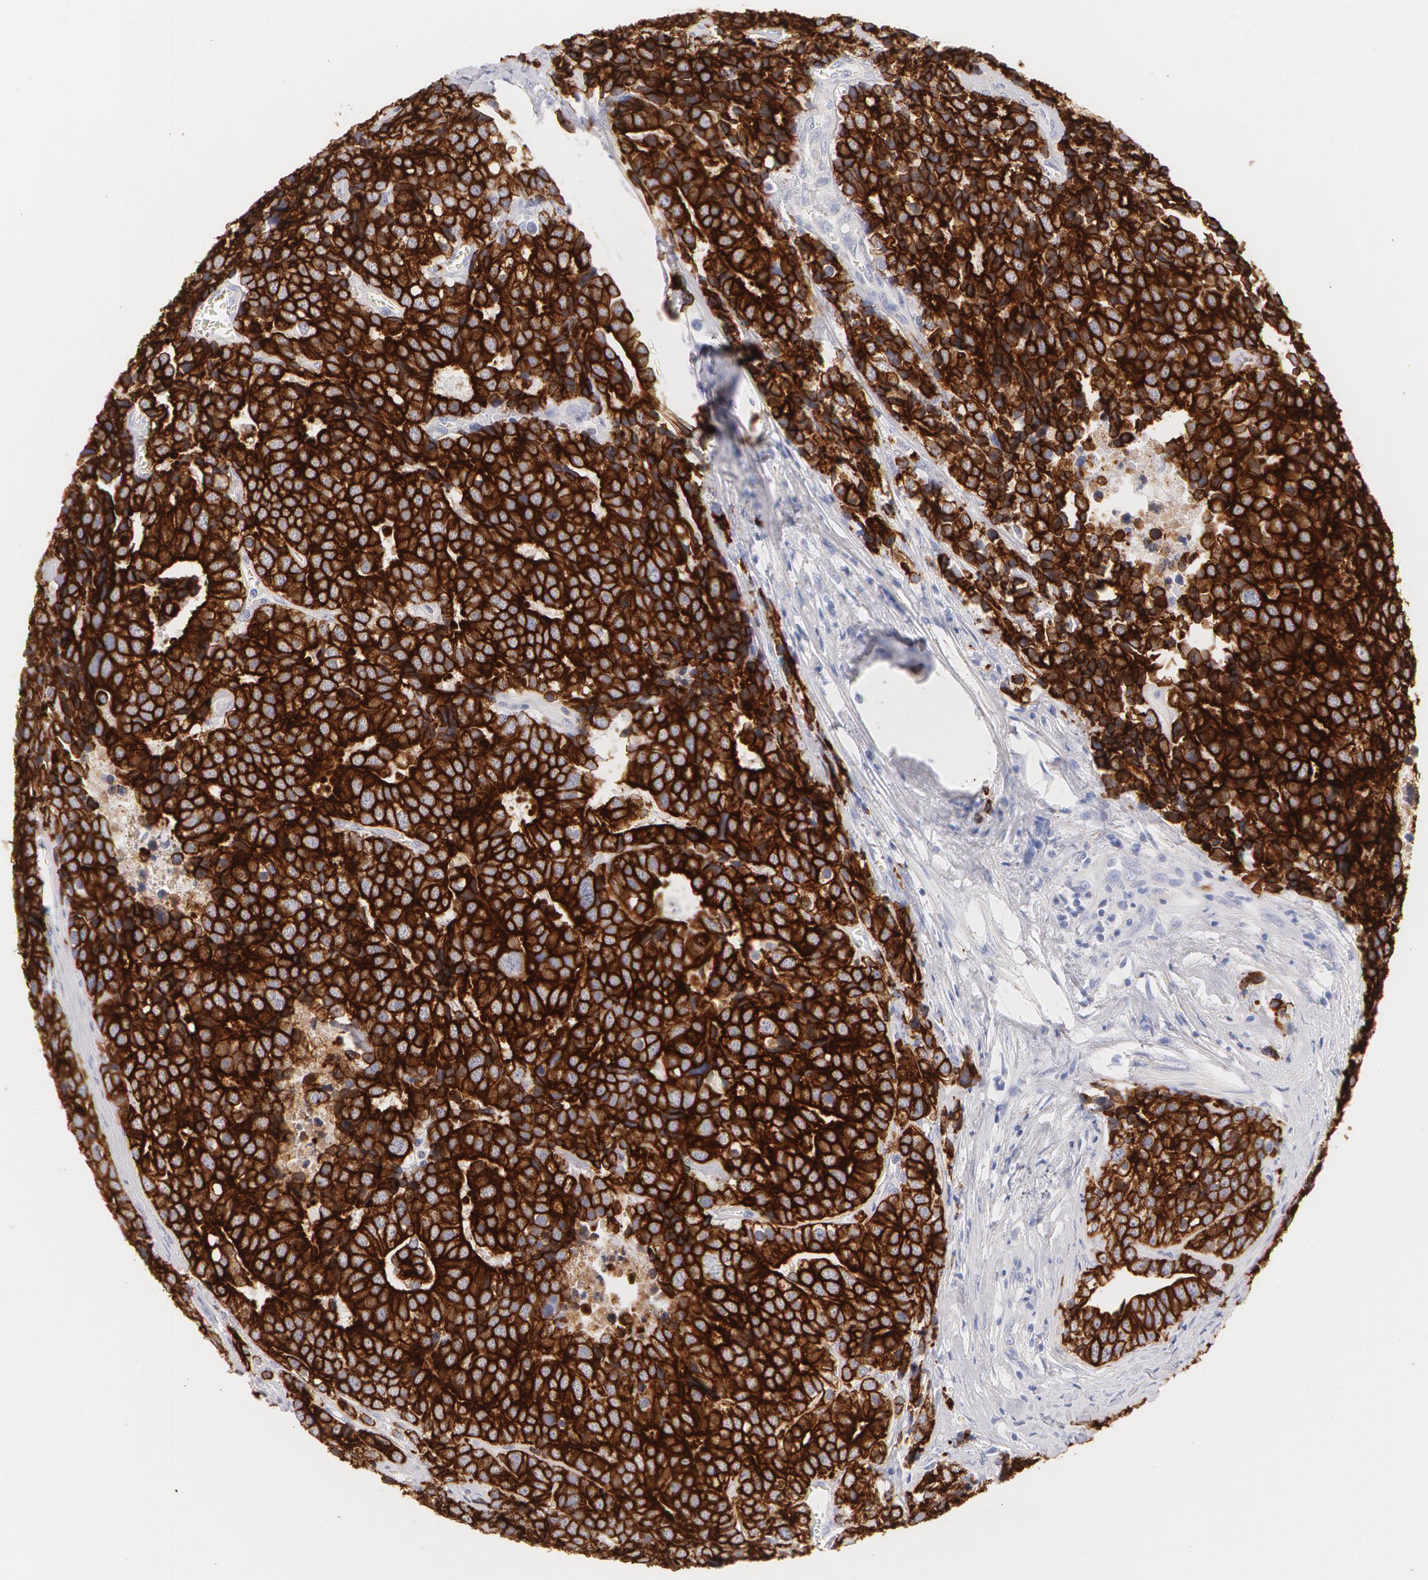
{"staining": {"intensity": "strong", "quantity": ">75%", "location": "cytoplasmic/membranous"}, "tissue": "prostate cancer", "cell_type": "Tumor cells", "image_type": "cancer", "snomed": [{"axis": "morphology", "description": "Adenocarcinoma, High grade"}, {"axis": "topography", "description": "Prostate"}], "caption": "A high amount of strong cytoplasmic/membranous expression is identified in about >75% of tumor cells in prostate high-grade adenocarcinoma tissue.", "gene": "KRT8", "patient": {"sex": "male", "age": 71}}